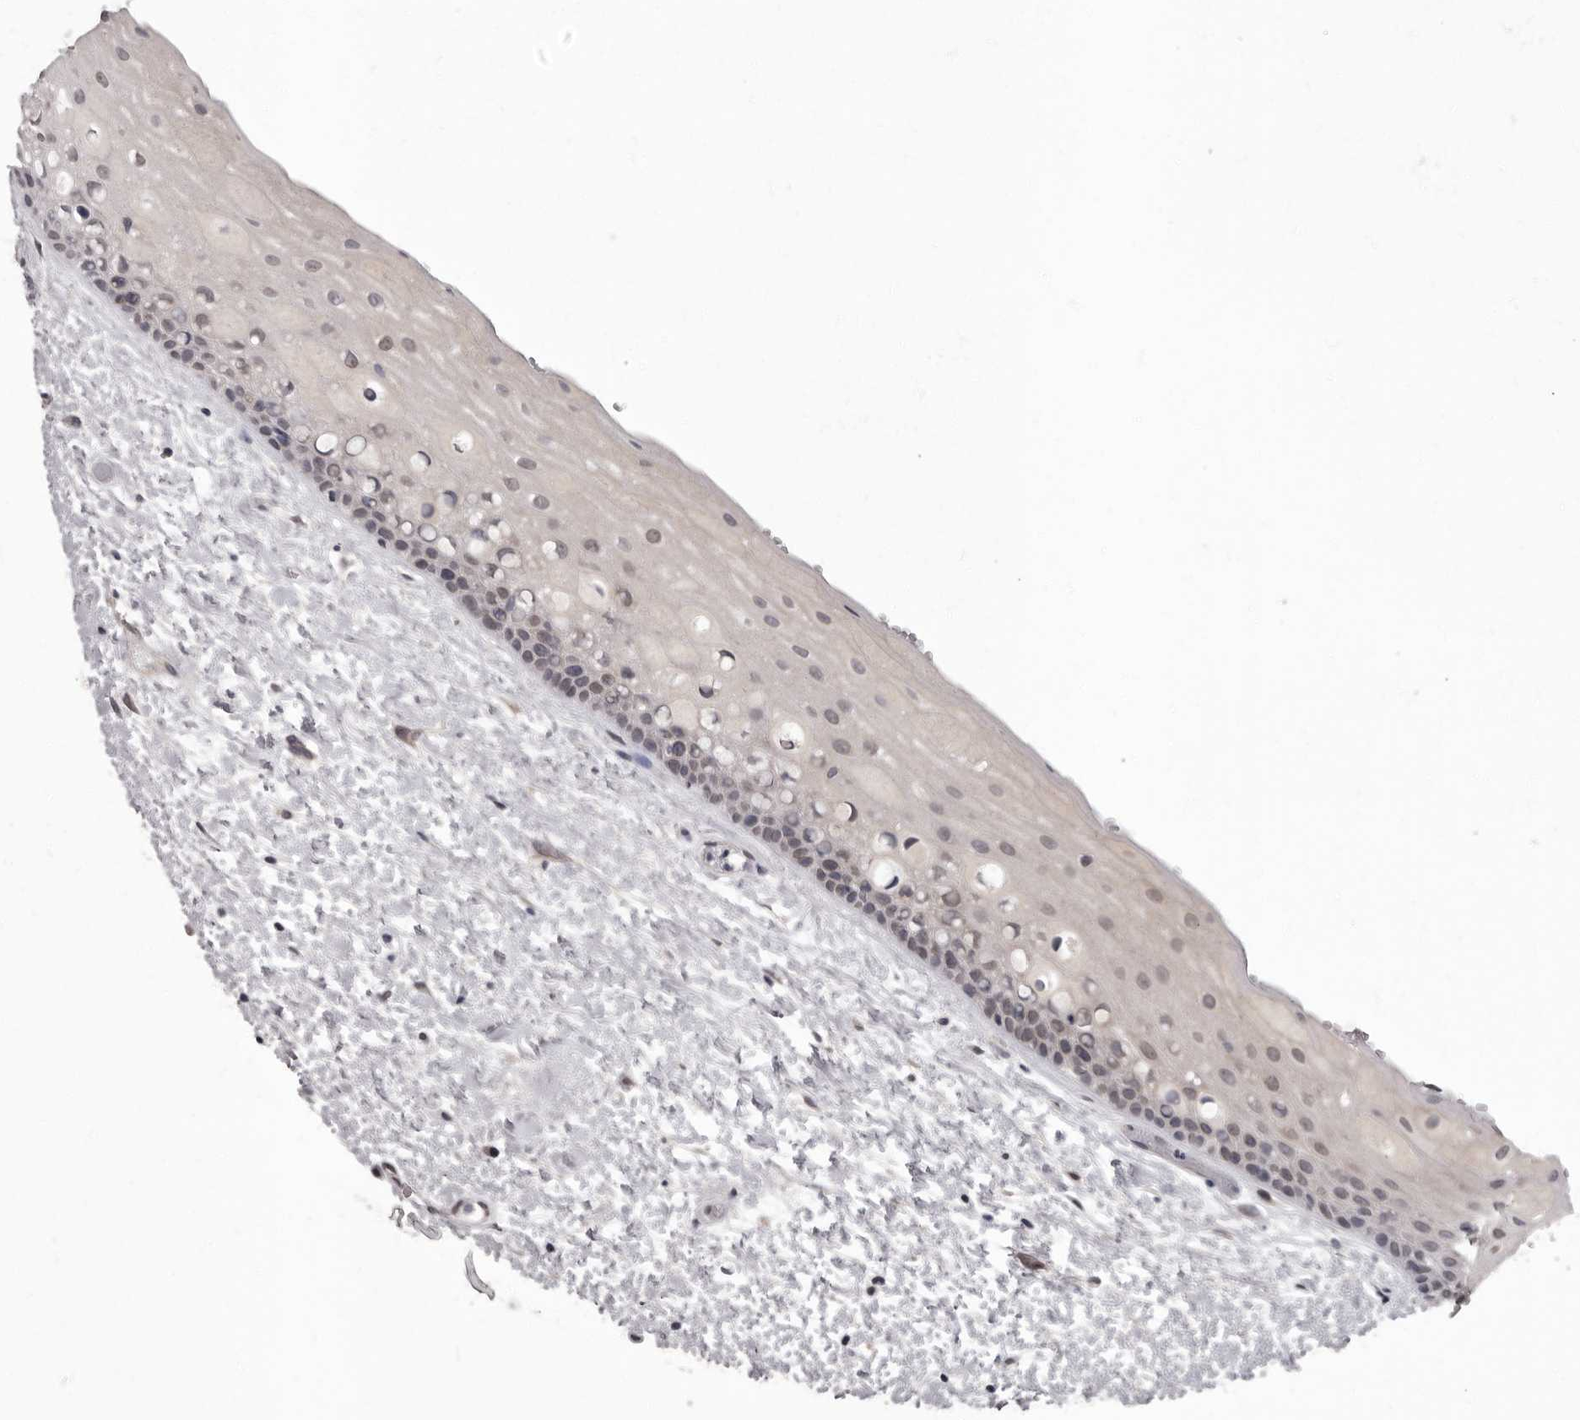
{"staining": {"intensity": "moderate", "quantity": "25%-75%", "location": "nuclear"}, "tissue": "oral mucosa", "cell_type": "Squamous epithelial cells", "image_type": "normal", "snomed": [{"axis": "morphology", "description": "Normal tissue, NOS"}, {"axis": "topography", "description": "Oral tissue"}], "caption": "The histopathology image displays staining of normal oral mucosa, revealing moderate nuclear protein staining (brown color) within squamous epithelial cells.", "gene": "C1orf50", "patient": {"sex": "female", "age": 76}}